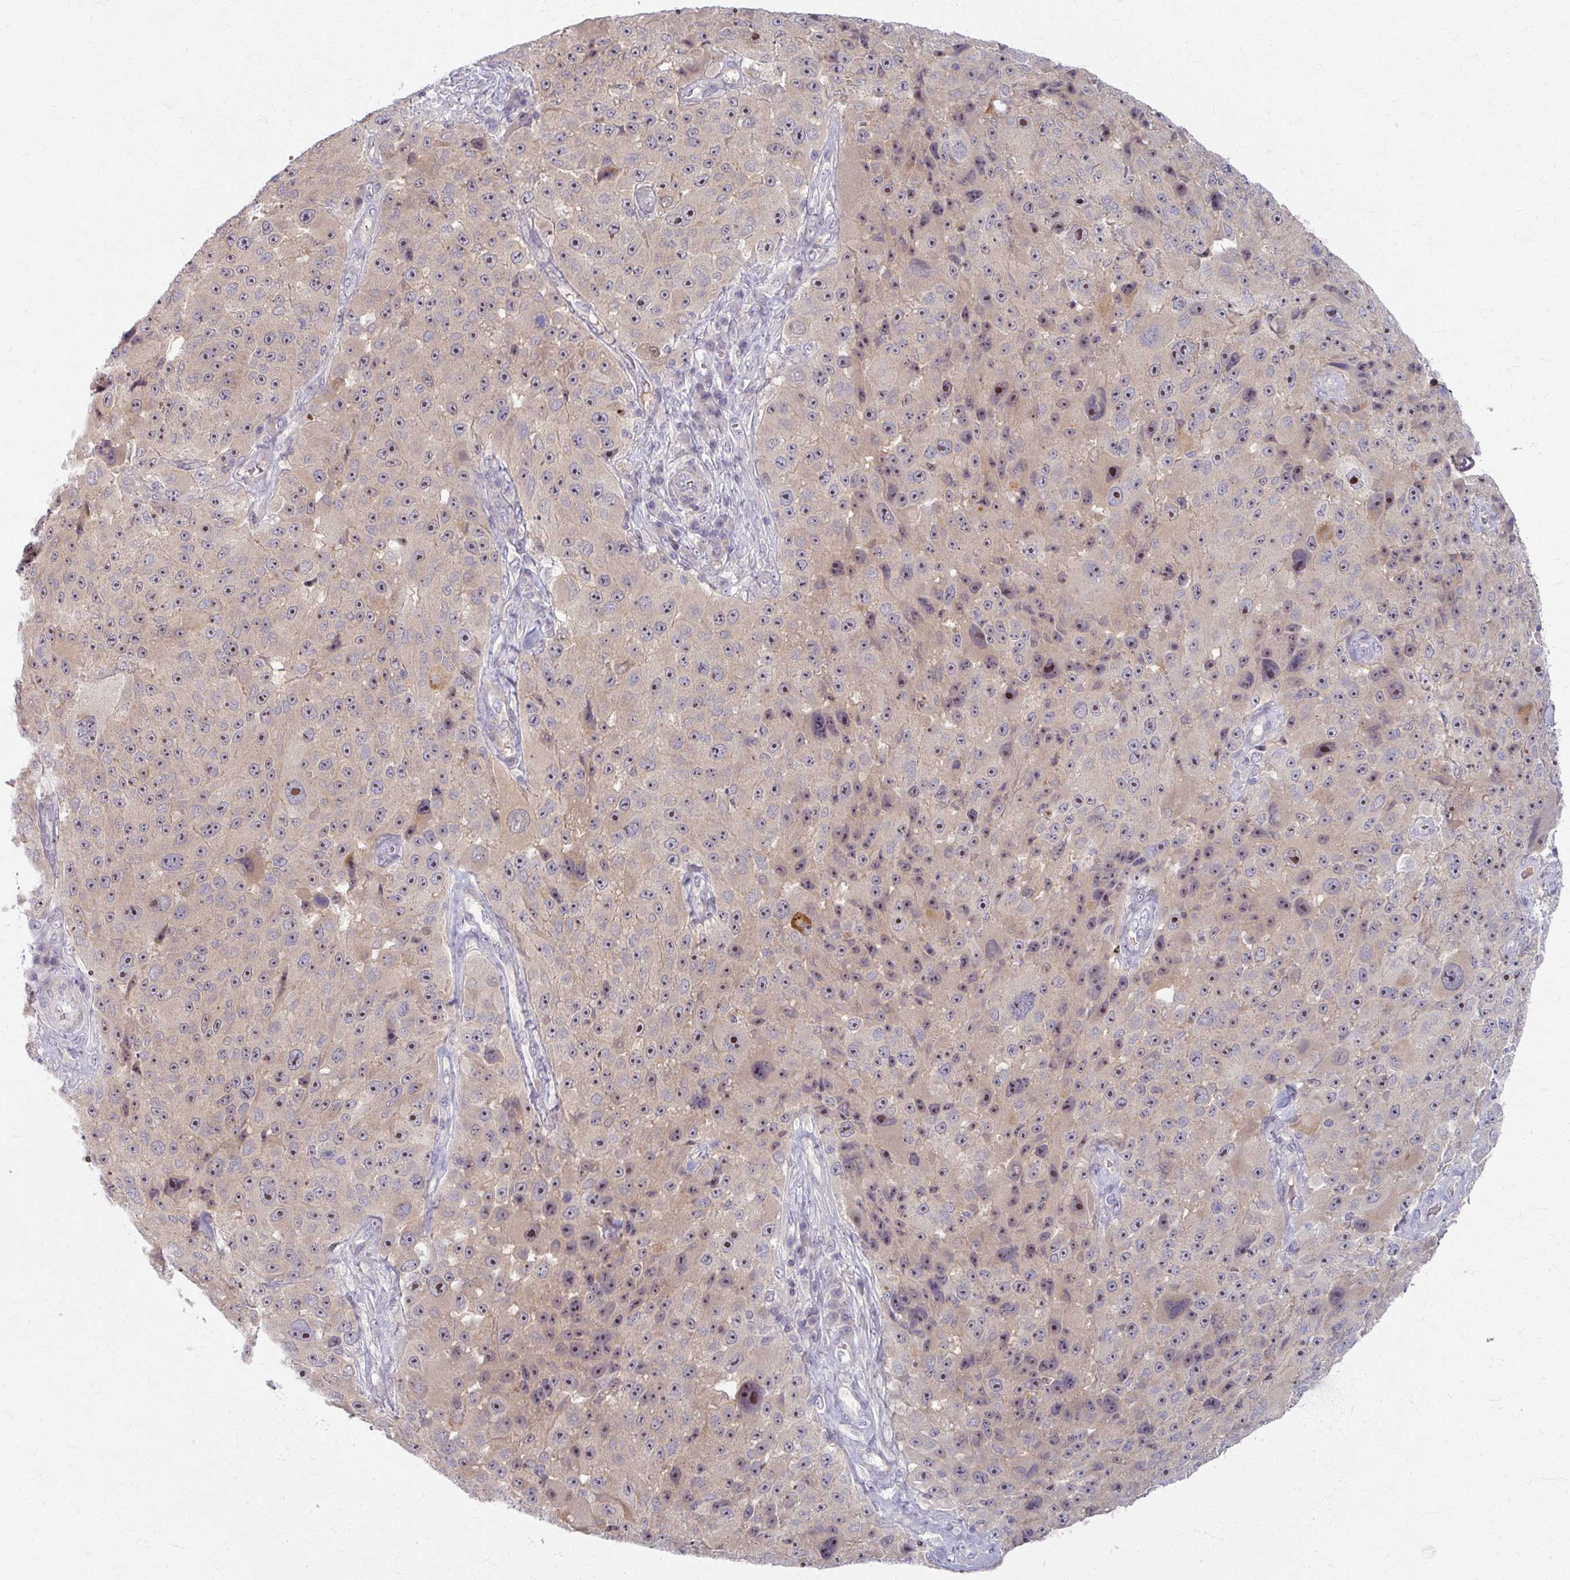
{"staining": {"intensity": "moderate", "quantity": "25%-75%", "location": "cytoplasmic/membranous,nuclear"}, "tissue": "melanoma", "cell_type": "Tumor cells", "image_type": "cancer", "snomed": [{"axis": "morphology", "description": "Malignant melanoma, Metastatic site"}, {"axis": "topography", "description": "Lymph node"}], "caption": "Immunohistochemical staining of human melanoma demonstrates medium levels of moderate cytoplasmic/membranous and nuclear expression in approximately 25%-75% of tumor cells.", "gene": "TTLL7", "patient": {"sex": "male", "age": 62}}